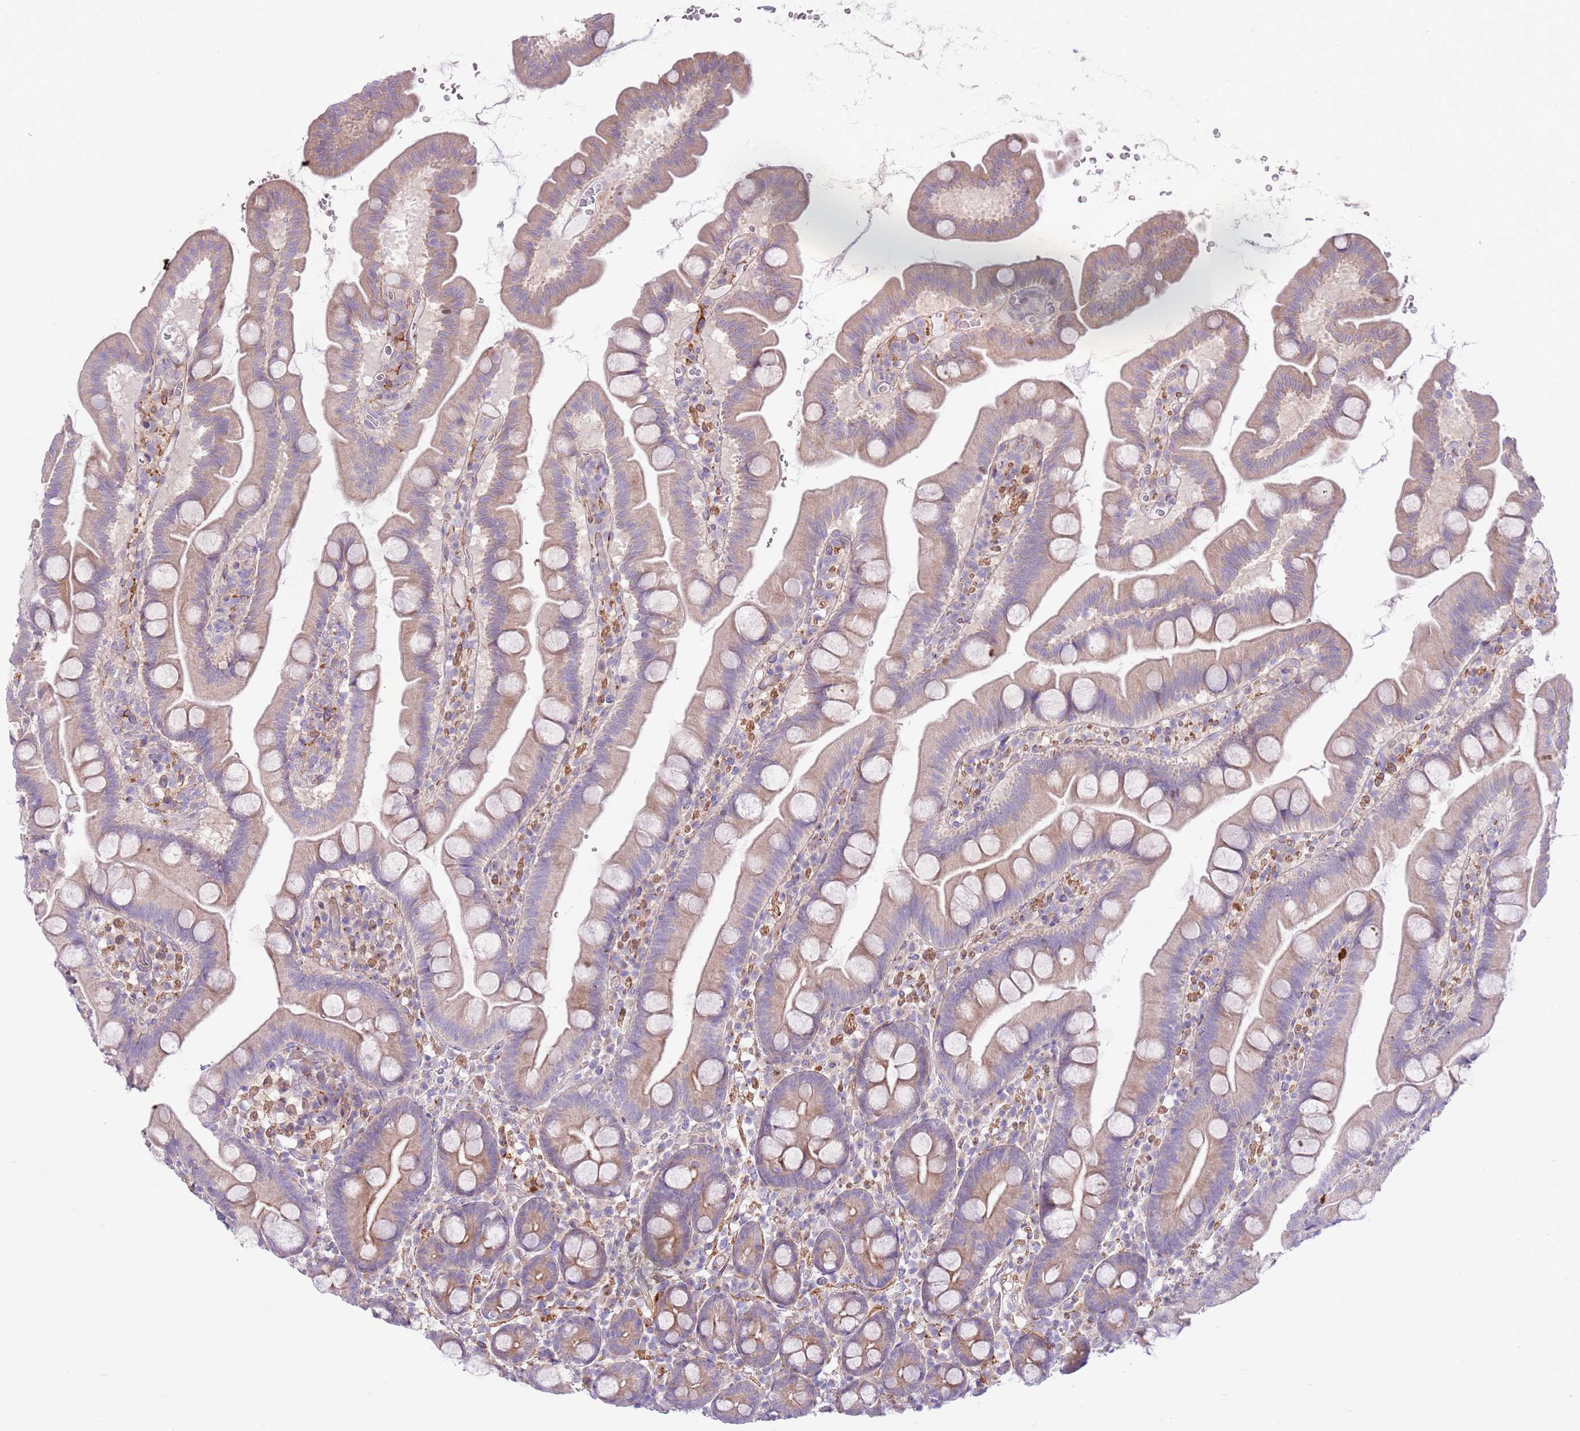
{"staining": {"intensity": "weak", "quantity": "25%-75%", "location": "cytoplasmic/membranous"}, "tissue": "small intestine", "cell_type": "Glandular cells", "image_type": "normal", "snomed": [{"axis": "morphology", "description": "Normal tissue, NOS"}, {"axis": "topography", "description": "Small intestine"}], "caption": "IHC of unremarkable human small intestine exhibits low levels of weak cytoplasmic/membranous positivity in approximately 25%-75% of glandular cells.", "gene": "ZC4H2", "patient": {"sex": "female", "age": 68}}